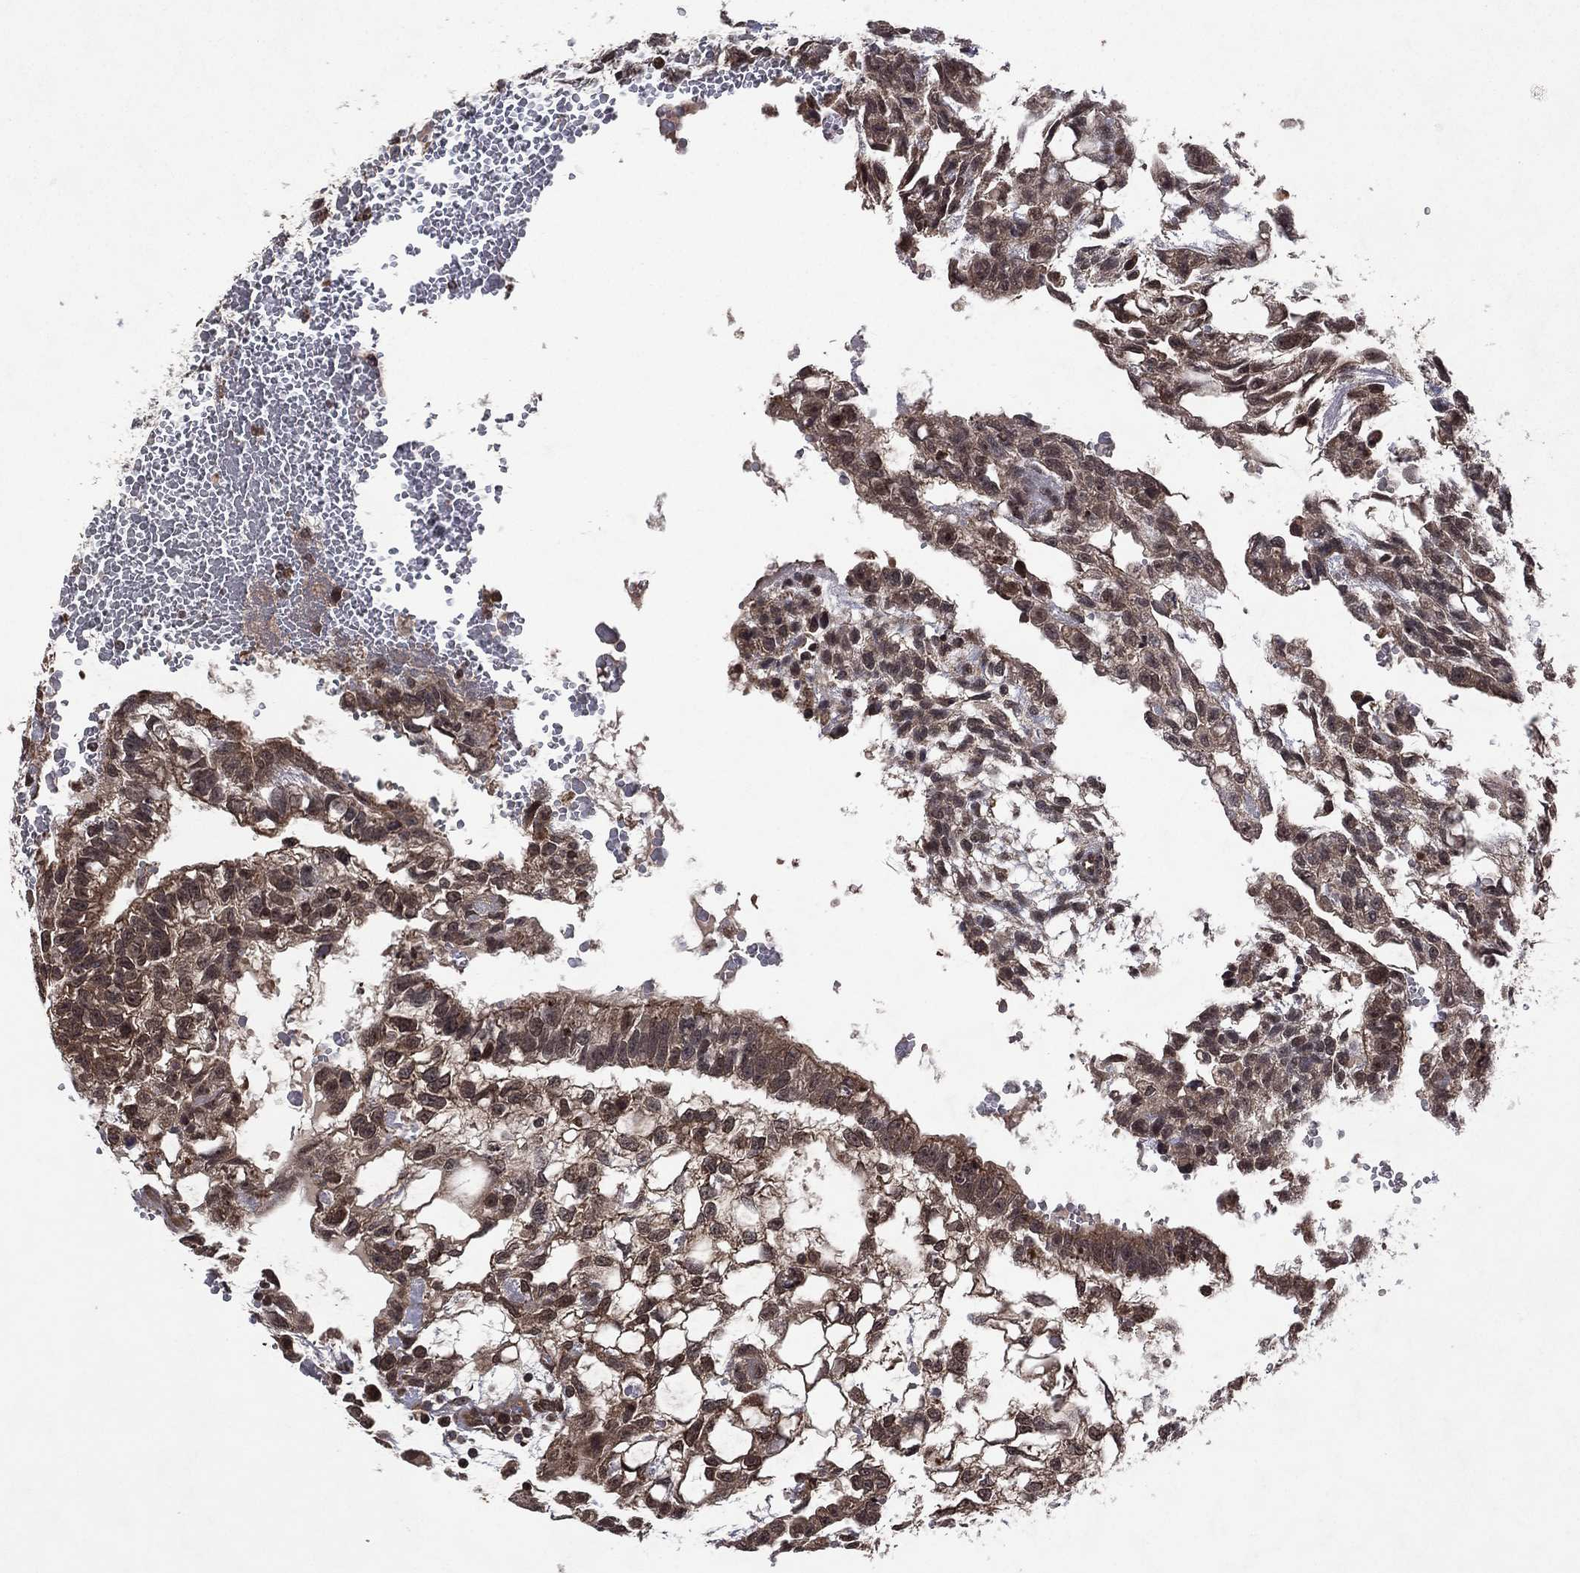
{"staining": {"intensity": "weak", "quantity": "25%-75%", "location": "cytoplasmic/membranous"}, "tissue": "testis cancer", "cell_type": "Tumor cells", "image_type": "cancer", "snomed": [{"axis": "morphology", "description": "Carcinoma, Embryonal, NOS"}, {"axis": "topography", "description": "Testis"}], "caption": "Immunohistochemical staining of testis cancer displays weak cytoplasmic/membranous protein positivity in about 25%-75% of tumor cells.", "gene": "ATG4B", "patient": {"sex": "male", "age": 32}}